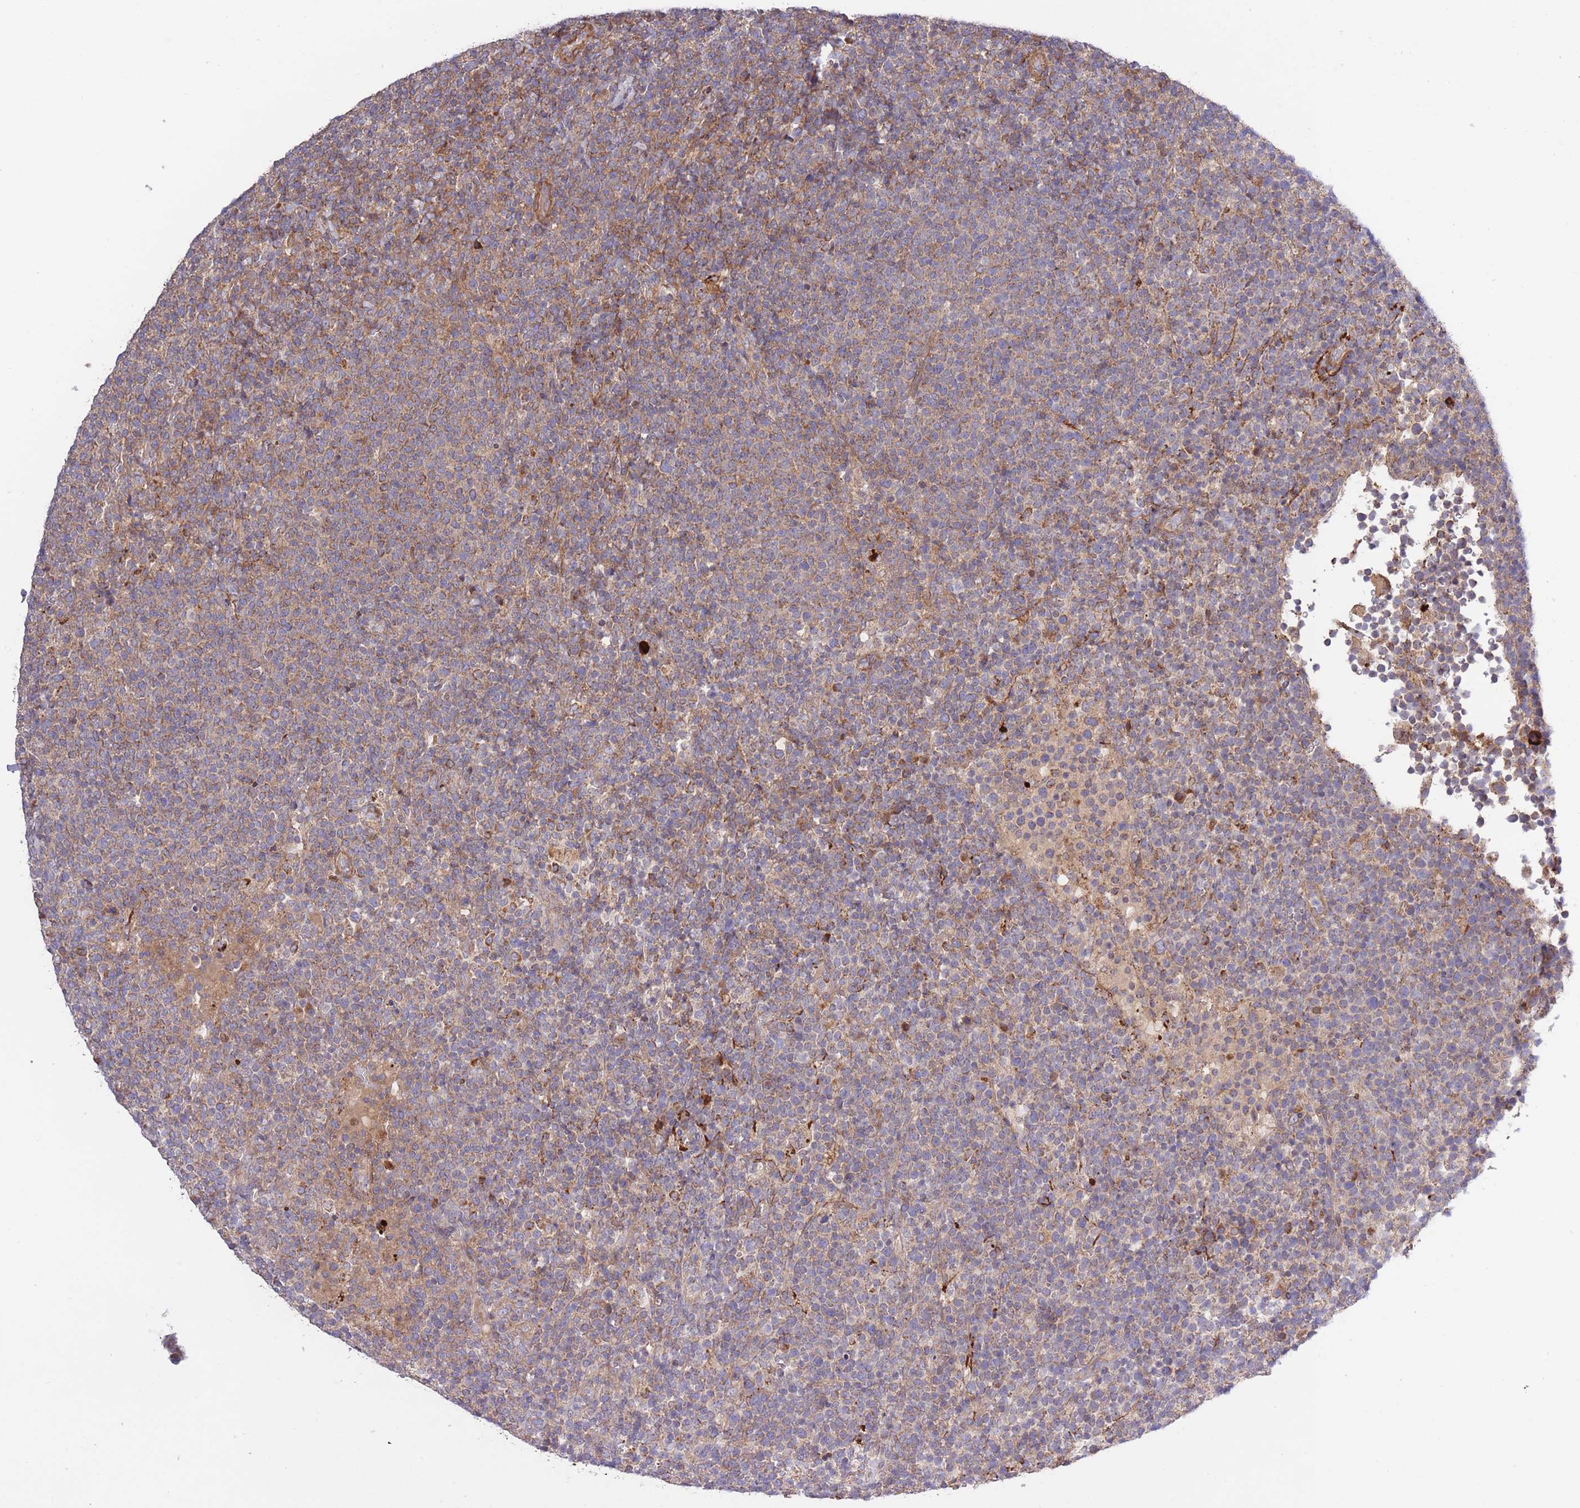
{"staining": {"intensity": "weak", "quantity": "25%-75%", "location": "cytoplasmic/membranous"}, "tissue": "lymphoma", "cell_type": "Tumor cells", "image_type": "cancer", "snomed": [{"axis": "morphology", "description": "Malignant lymphoma, non-Hodgkin's type, High grade"}, {"axis": "topography", "description": "Lymph node"}], "caption": "The image shows a brown stain indicating the presence of a protein in the cytoplasmic/membranous of tumor cells in malignant lymphoma, non-Hodgkin's type (high-grade).", "gene": "ATP13A2", "patient": {"sex": "male", "age": 61}}